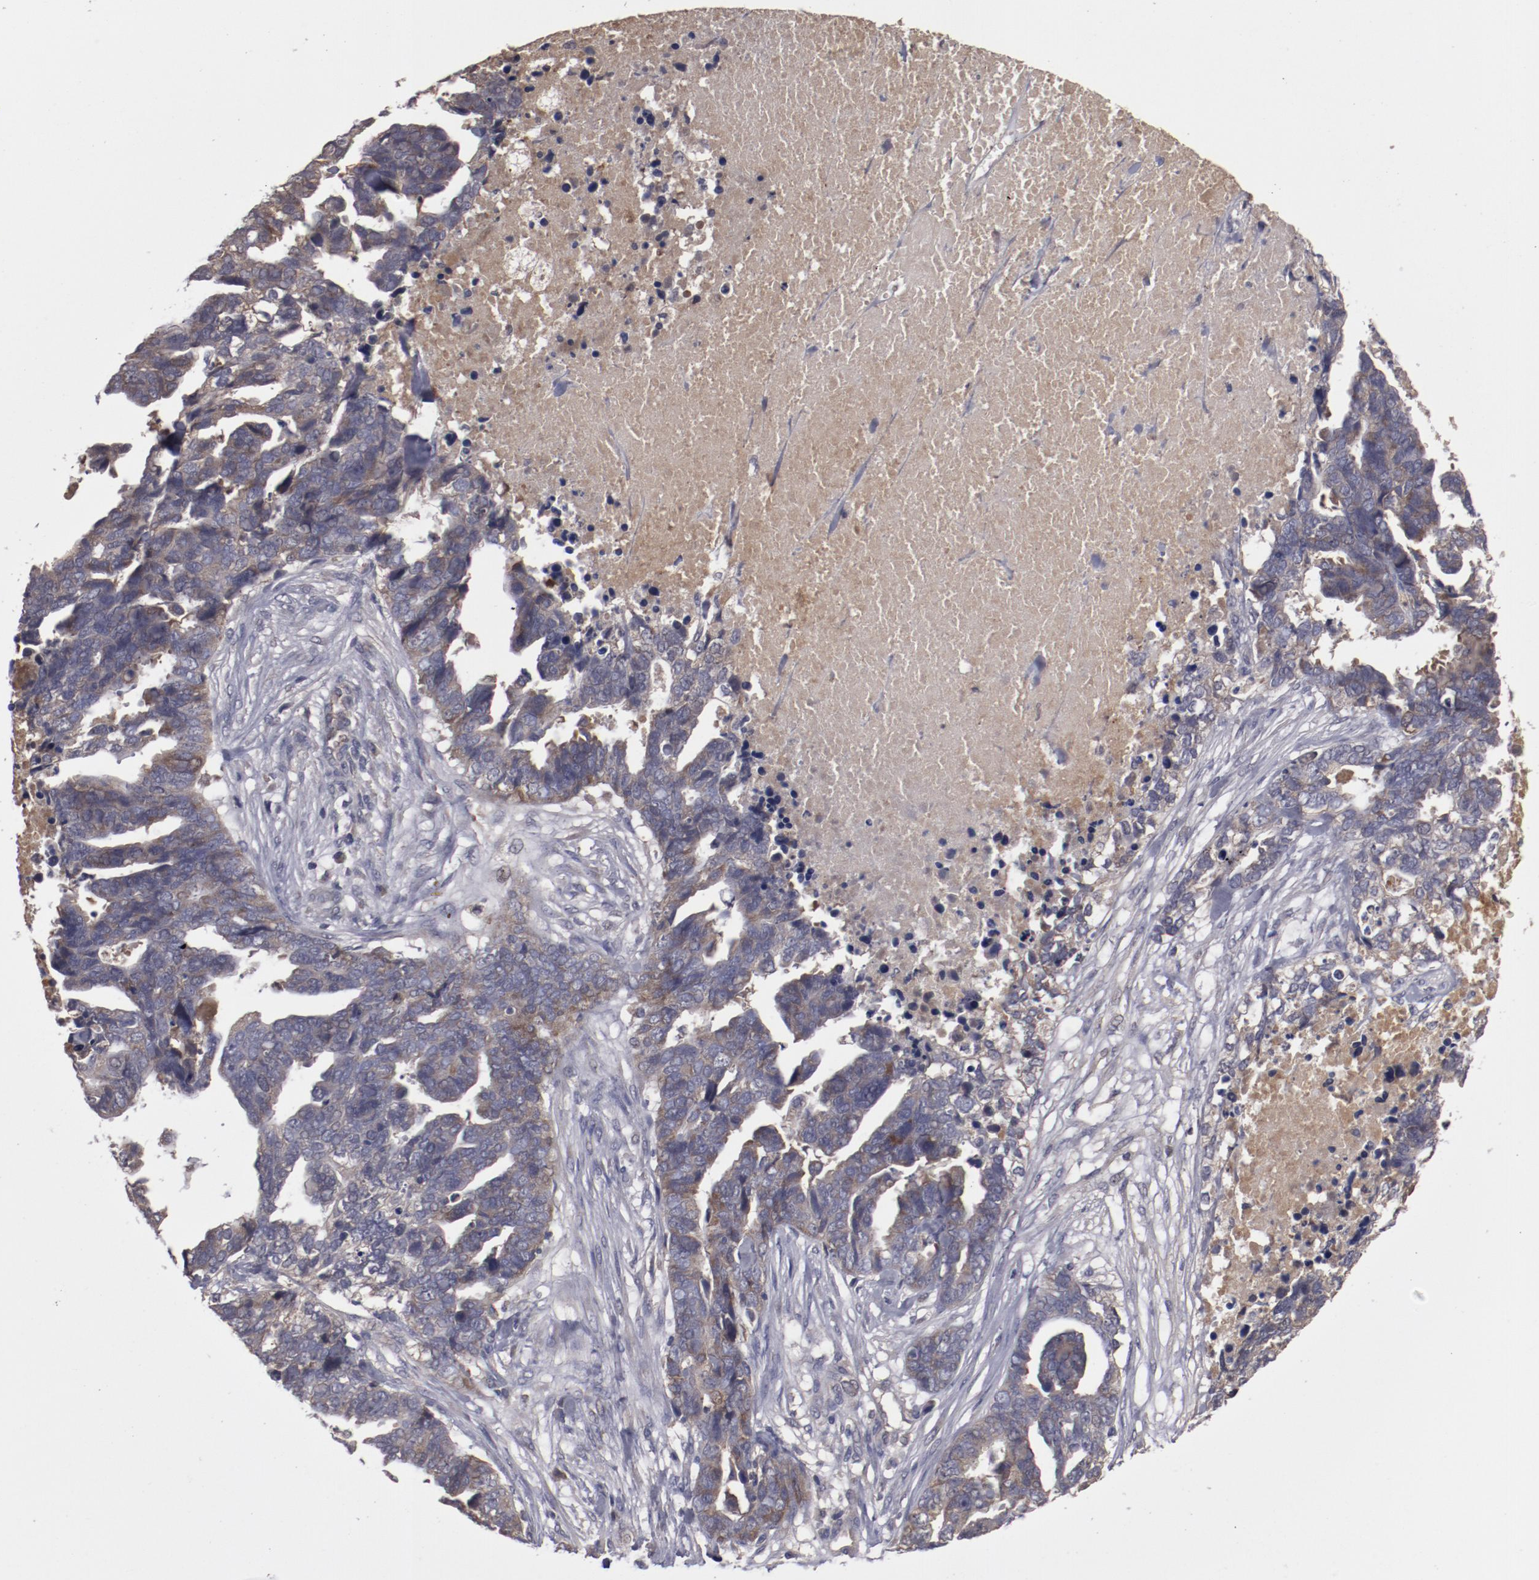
{"staining": {"intensity": "moderate", "quantity": "25%-75%", "location": "cytoplasmic/membranous"}, "tissue": "ovarian cancer", "cell_type": "Tumor cells", "image_type": "cancer", "snomed": [{"axis": "morphology", "description": "Normal tissue, NOS"}, {"axis": "morphology", "description": "Cystadenocarcinoma, serous, NOS"}, {"axis": "topography", "description": "Fallopian tube"}, {"axis": "topography", "description": "Ovary"}], "caption": "Immunohistochemical staining of serous cystadenocarcinoma (ovarian) shows medium levels of moderate cytoplasmic/membranous protein staining in approximately 25%-75% of tumor cells. (Stains: DAB (3,3'-diaminobenzidine) in brown, nuclei in blue, Microscopy: brightfield microscopy at high magnification).", "gene": "CP", "patient": {"sex": "female", "age": 56}}